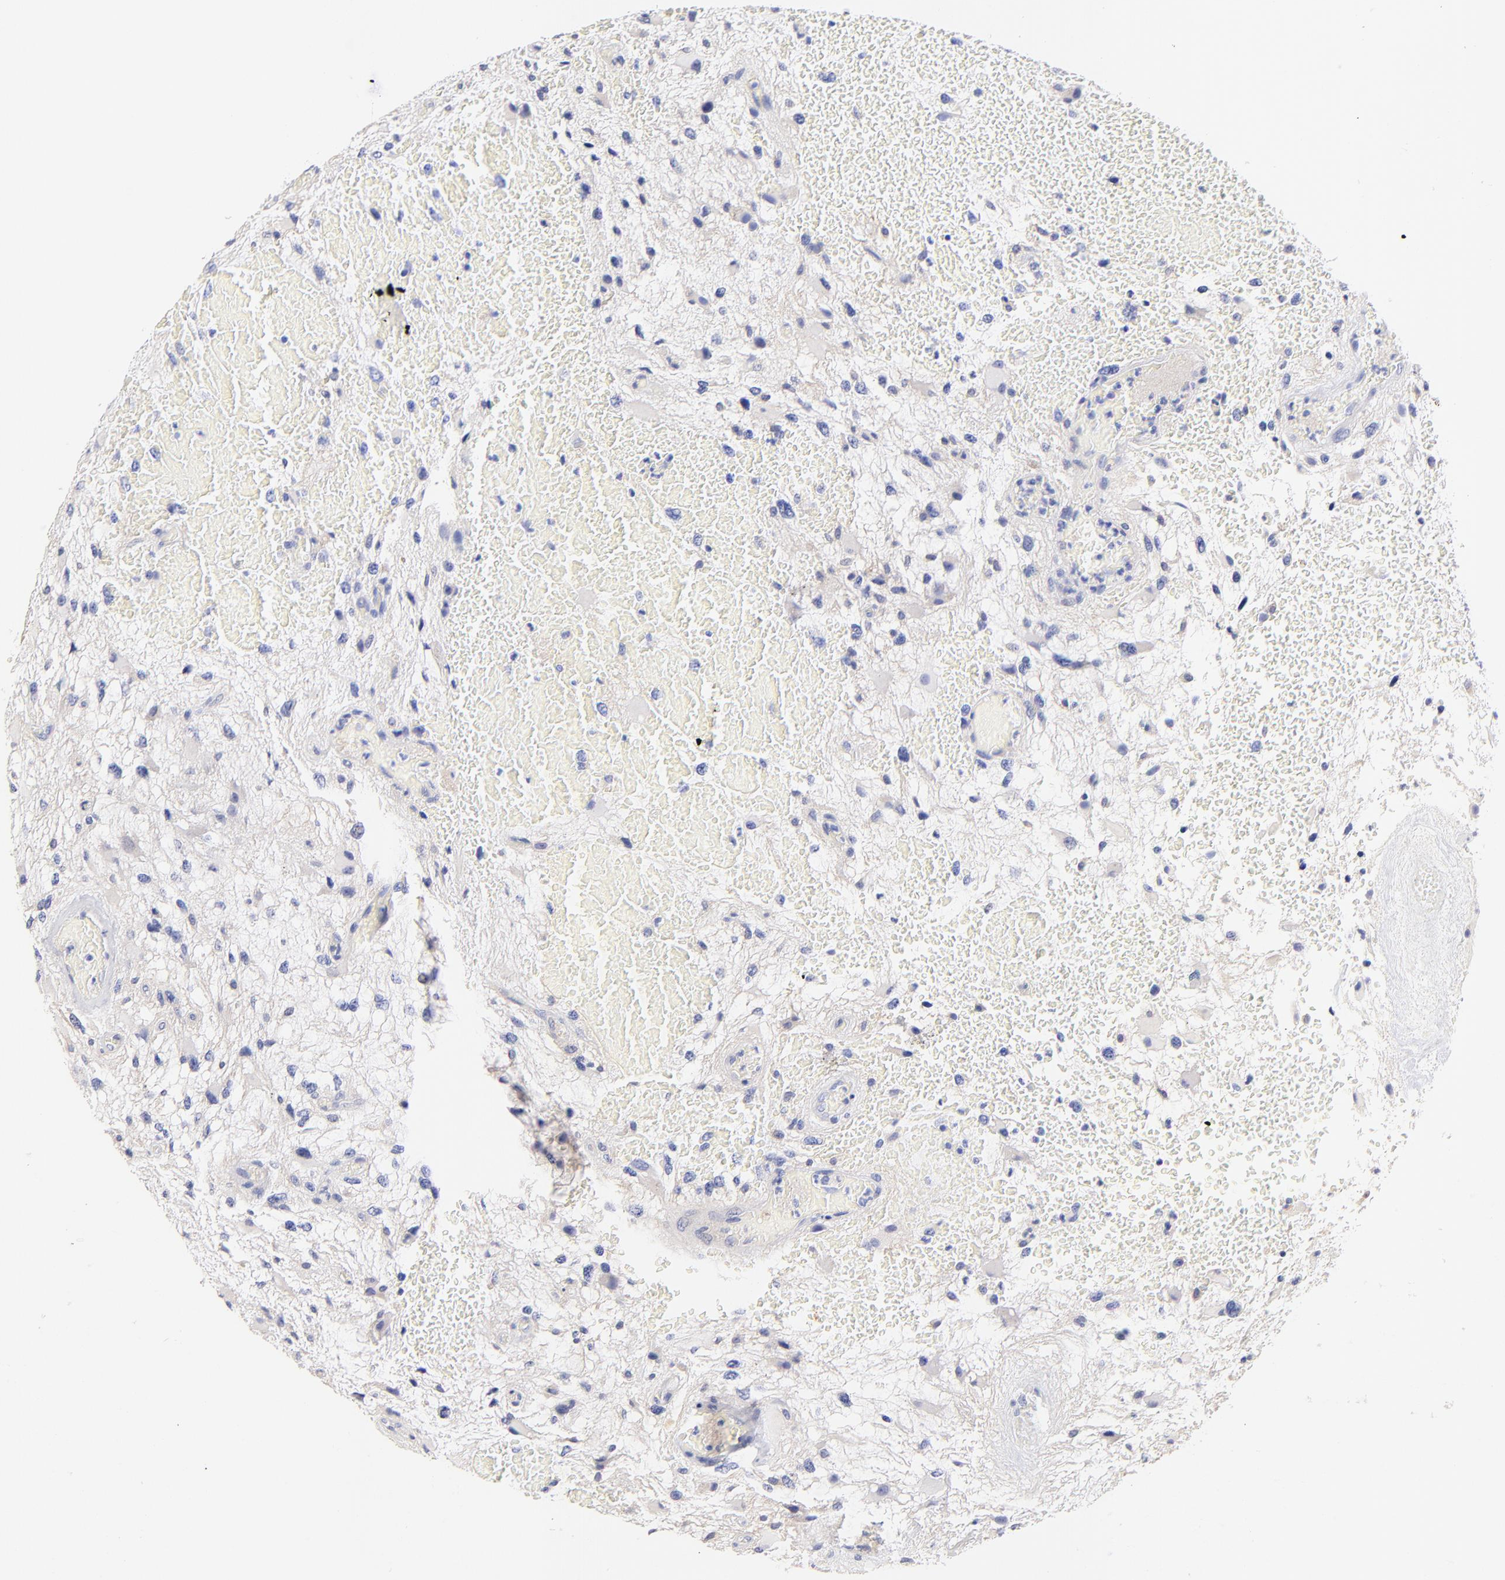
{"staining": {"intensity": "weak", "quantity": "<25%", "location": "cytoplasmic/membranous"}, "tissue": "glioma", "cell_type": "Tumor cells", "image_type": "cancer", "snomed": [{"axis": "morphology", "description": "Glioma, malignant, High grade"}, {"axis": "topography", "description": "Brain"}], "caption": "Immunohistochemistry (IHC) of human high-grade glioma (malignant) reveals no positivity in tumor cells. (DAB immunohistochemistry visualized using brightfield microscopy, high magnification).", "gene": "EBP", "patient": {"sex": "female", "age": 60}}